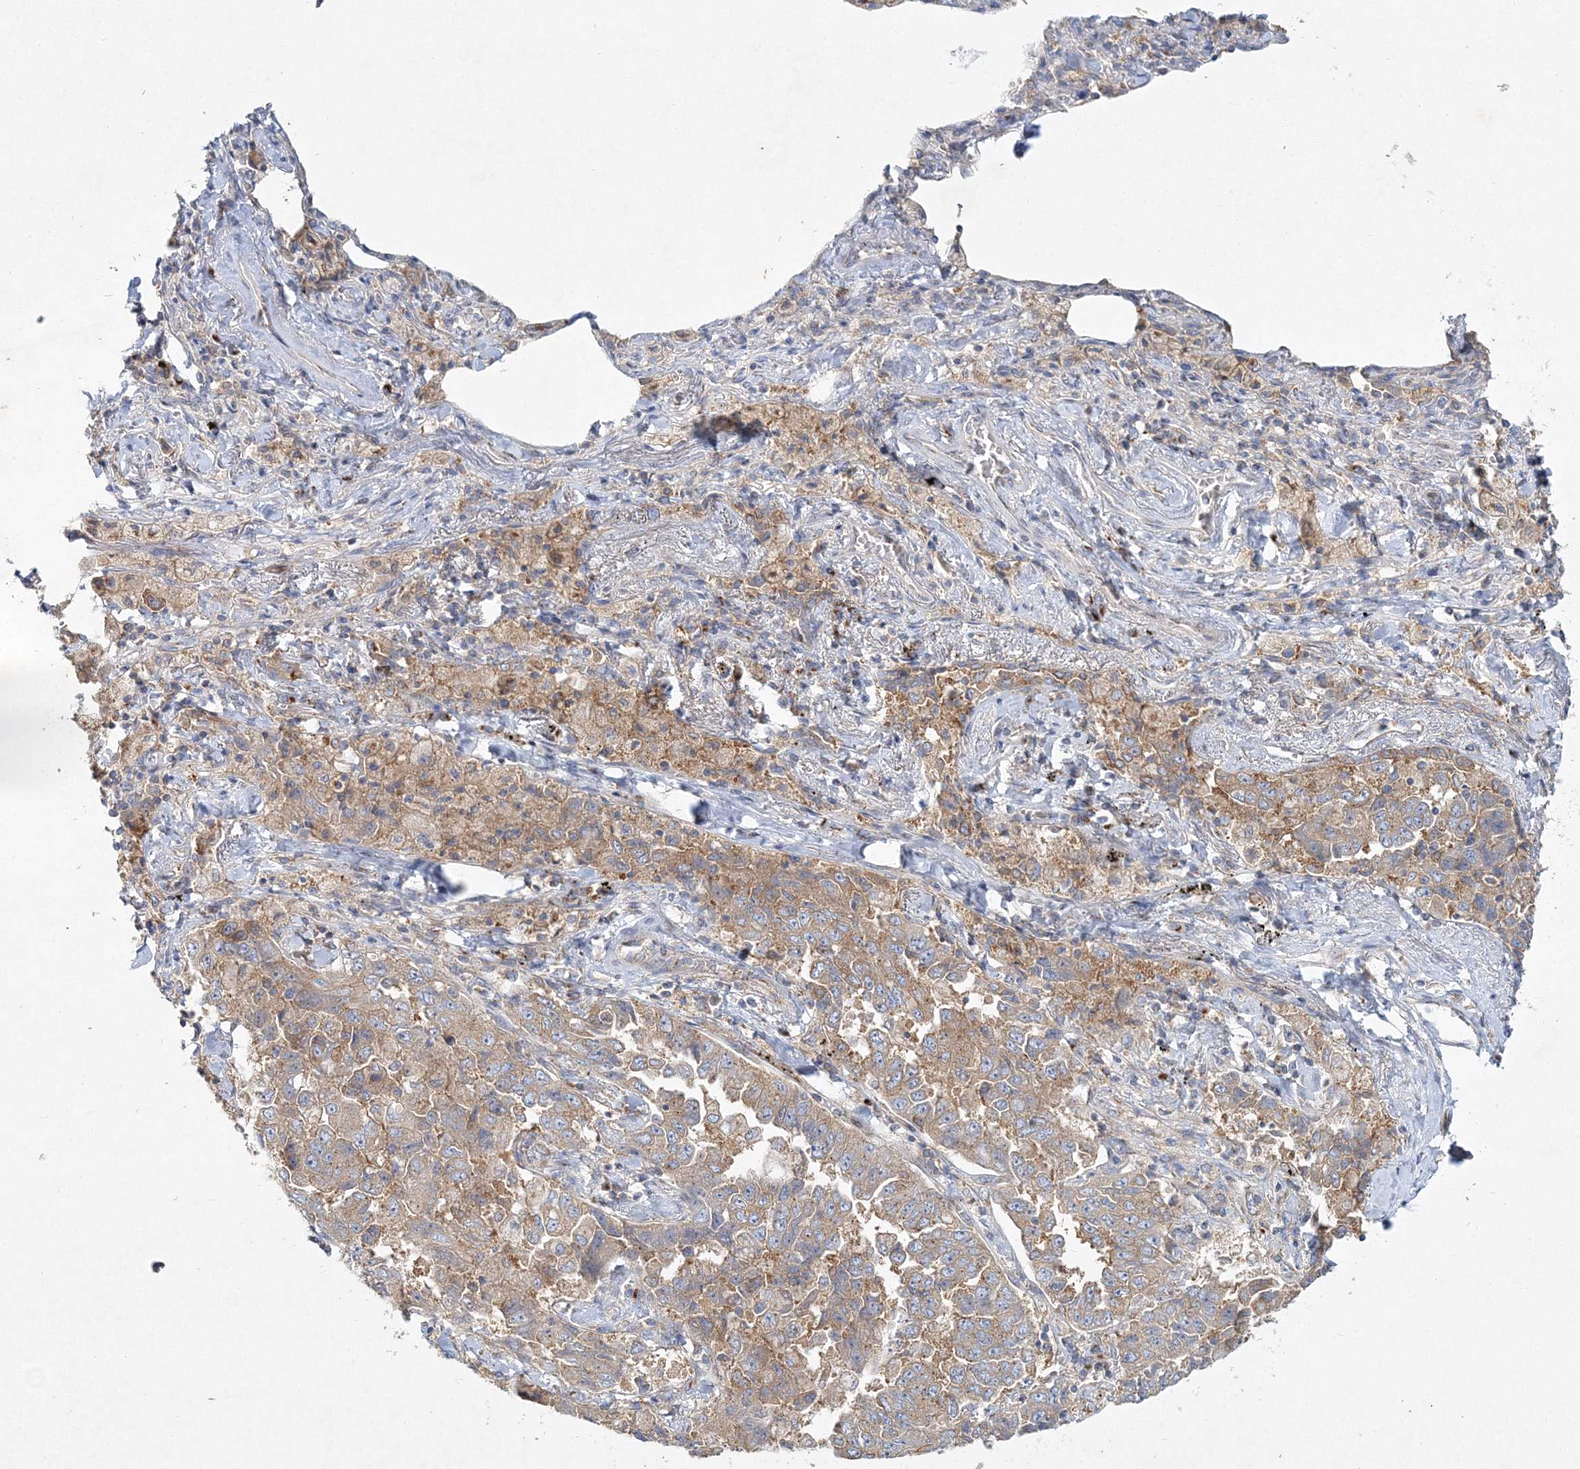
{"staining": {"intensity": "weak", "quantity": ">75%", "location": "cytoplasmic/membranous"}, "tissue": "lung cancer", "cell_type": "Tumor cells", "image_type": "cancer", "snomed": [{"axis": "morphology", "description": "Adenocarcinoma, NOS"}, {"axis": "topography", "description": "Lung"}], "caption": "Immunohistochemical staining of lung cancer (adenocarcinoma) exhibits low levels of weak cytoplasmic/membranous protein expression in approximately >75% of tumor cells. (DAB IHC, brown staining for protein, blue staining for nuclei).", "gene": "SEC23IP", "patient": {"sex": "female", "age": 51}}